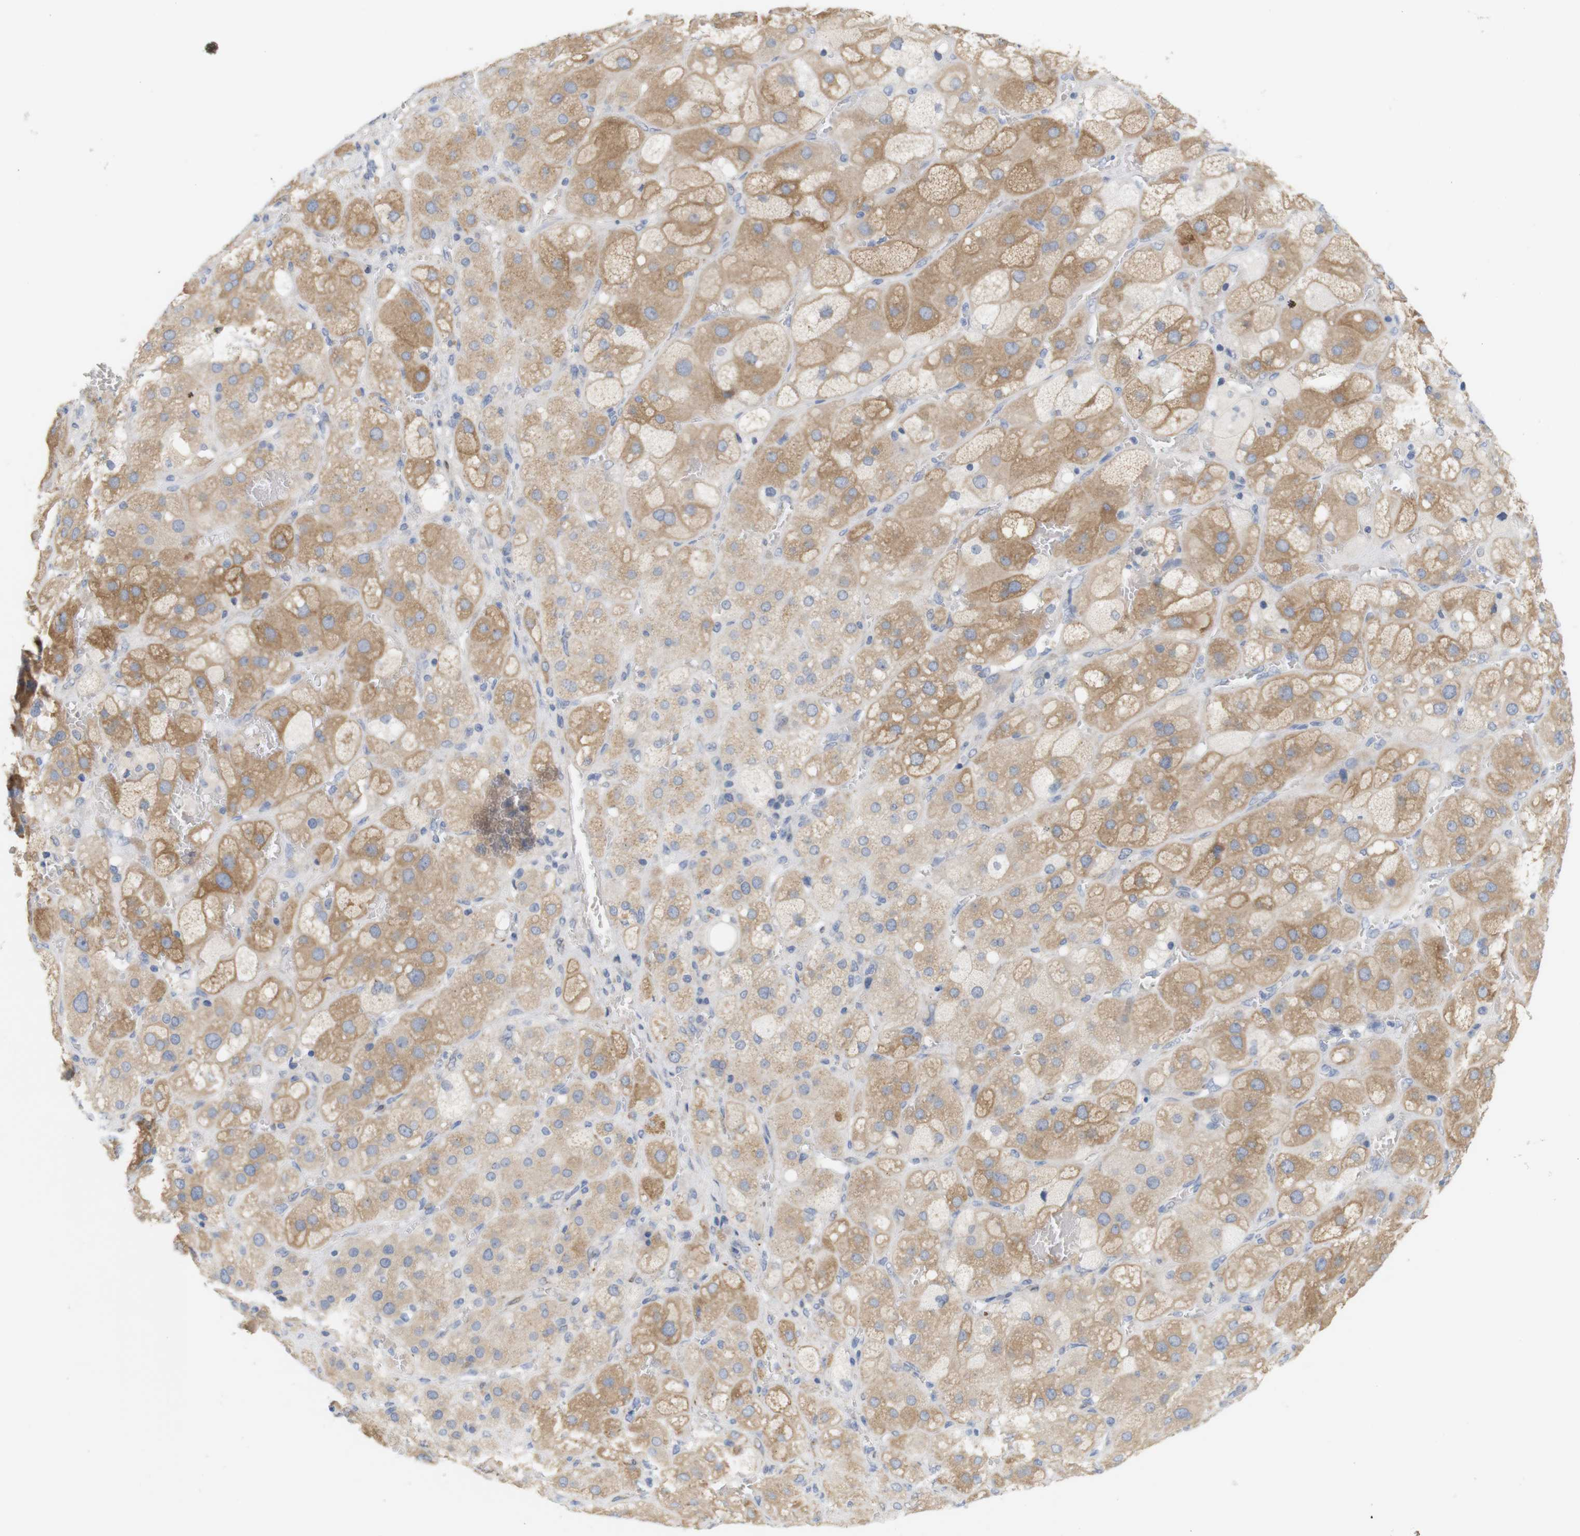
{"staining": {"intensity": "moderate", "quantity": "25%-75%", "location": "cytoplasmic/membranous"}, "tissue": "adrenal gland", "cell_type": "Glandular cells", "image_type": "normal", "snomed": [{"axis": "morphology", "description": "Normal tissue, NOS"}, {"axis": "topography", "description": "Adrenal gland"}], "caption": "Moderate cytoplasmic/membranous expression for a protein is identified in about 25%-75% of glandular cells of benign adrenal gland using immunohistochemistry (IHC).", "gene": "ITPR1", "patient": {"sex": "female", "age": 47}}